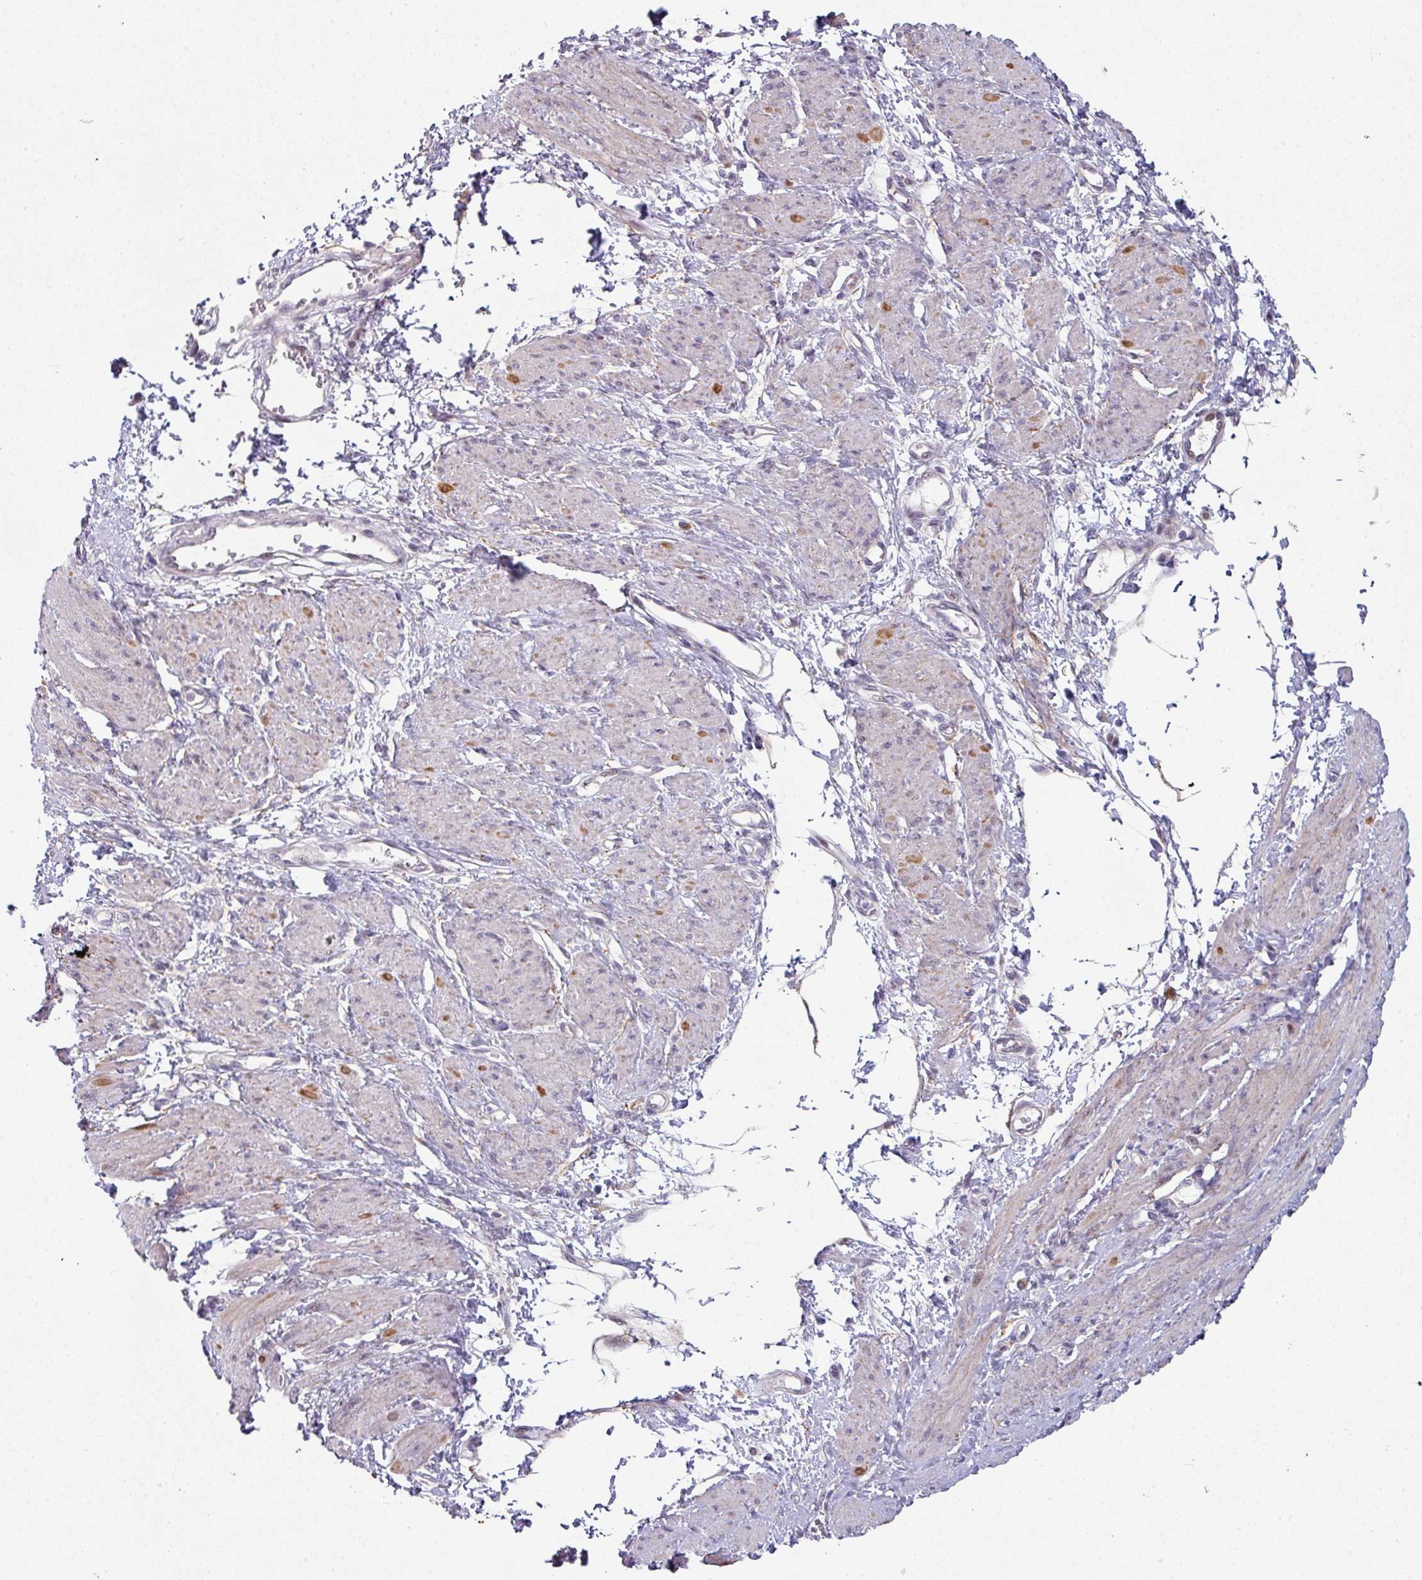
{"staining": {"intensity": "moderate", "quantity": "<25%", "location": "cytoplasmic/membranous"}, "tissue": "smooth muscle", "cell_type": "Smooth muscle cells", "image_type": "normal", "snomed": [{"axis": "morphology", "description": "Normal tissue, NOS"}, {"axis": "topography", "description": "Smooth muscle"}, {"axis": "topography", "description": "Uterus"}], "caption": "The histopathology image reveals a brown stain indicating the presence of a protein in the cytoplasmic/membranous of smooth muscle cells in smooth muscle.", "gene": "C2orf16", "patient": {"sex": "female", "age": 39}}